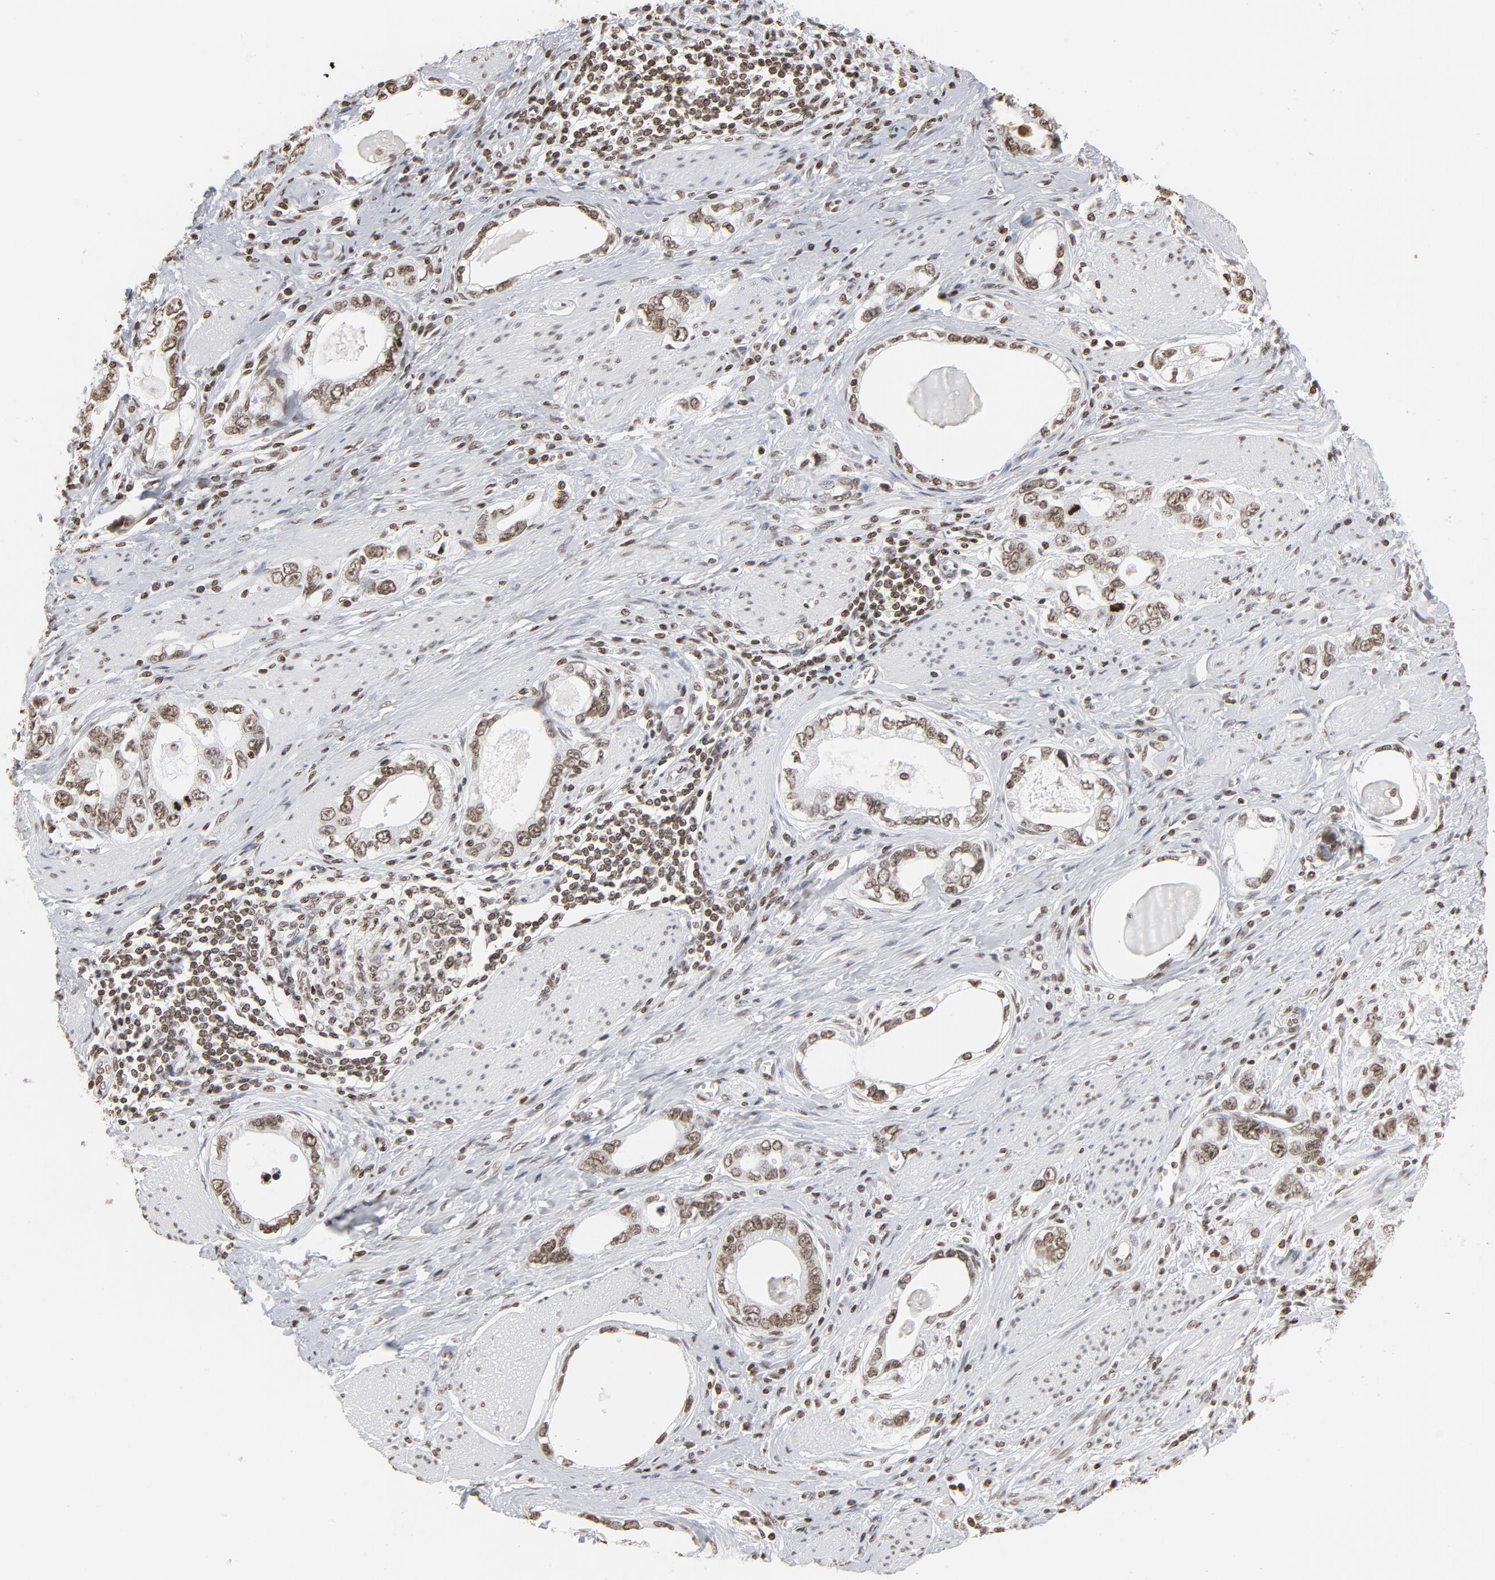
{"staining": {"intensity": "weak", "quantity": ">75%", "location": "nuclear"}, "tissue": "stomach cancer", "cell_type": "Tumor cells", "image_type": "cancer", "snomed": [{"axis": "morphology", "description": "Adenocarcinoma, NOS"}, {"axis": "topography", "description": "Stomach, lower"}], "caption": "Approximately >75% of tumor cells in stomach cancer (adenocarcinoma) exhibit weak nuclear protein positivity as visualized by brown immunohistochemical staining.", "gene": "H2AC12", "patient": {"sex": "female", "age": 93}}